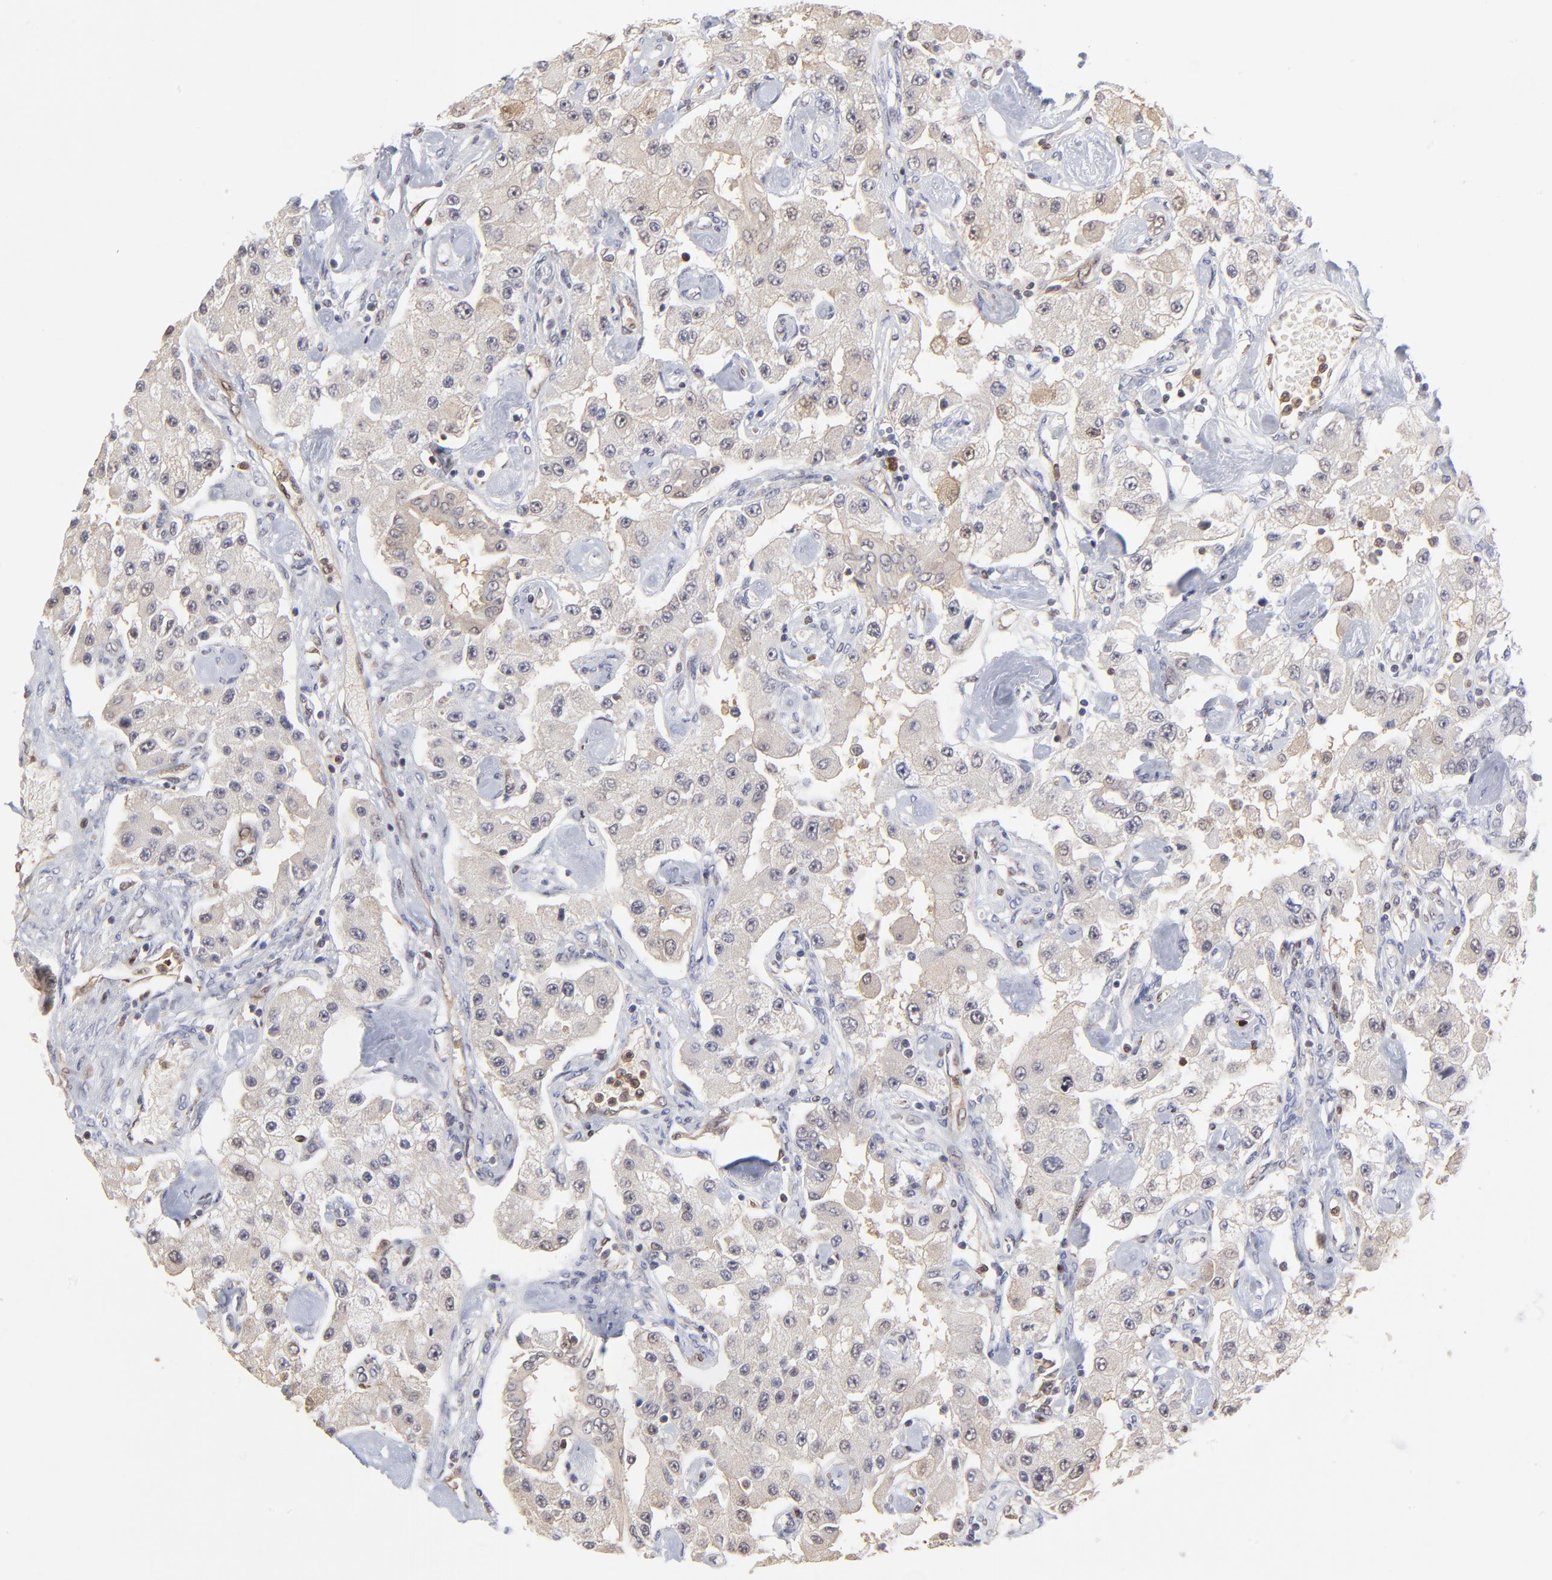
{"staining": {"intensity": "weak", "quantity": "<25%", "location": "nuclear"}, "tissue": "carcinoid", "cell_type": "Tumor cells", "image_type": "cancer", "snomed": [{"axis": "morphology", "description": "Carcinoid, malignant, NOS"}, {"axis": "topography", "description": "Pancreas"}], "caption": "This image is of carcinoid (malignant) stained with IHC to label a protein in brown with the nuclei are counter-stained blue. There is no staining in tumor cells. (DAB immunohistochemistry, high magnification).", "gene": "CASP3", "patient": {"sex": "male", "age": 41}}